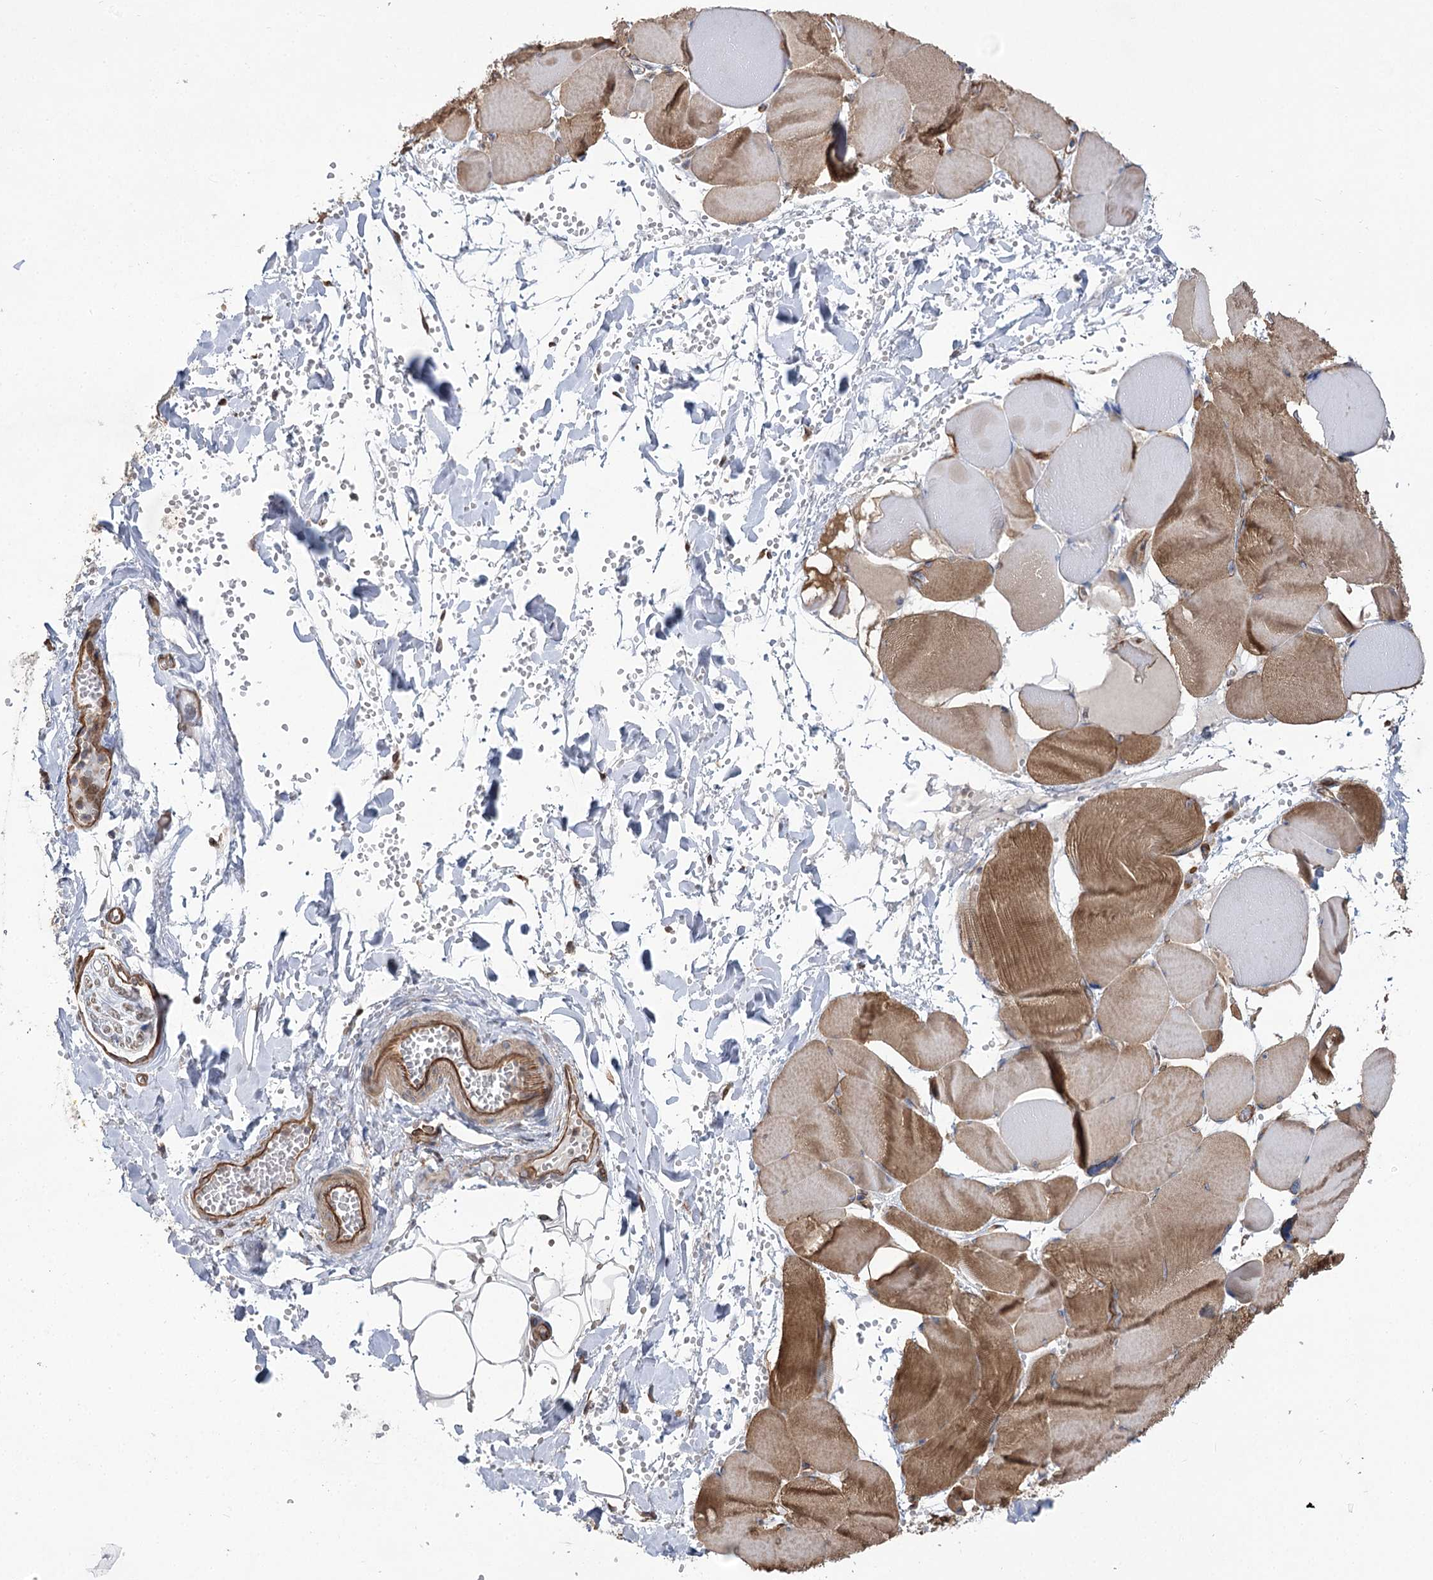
{"staining": {"intensity": "negative", "quantity": "none", "location": "none"}, "tissue": "adipose tissue", "cell_type": "Adipocytes", "image_type": "normal", "snomed": [{"axis": "morphology", "description": "Normal tissue, NOS"}, {"axis": "topography", "description": "Skeletal muscle"}, {"axis": "topography", "description": "Peripheral nerve tissue"}], "caption": "The image displays no staining of adipocytes in unremarkable adipose tissue.", "gene": "SH3BP5L", "patient": {"sex": "female", "age": 55}}